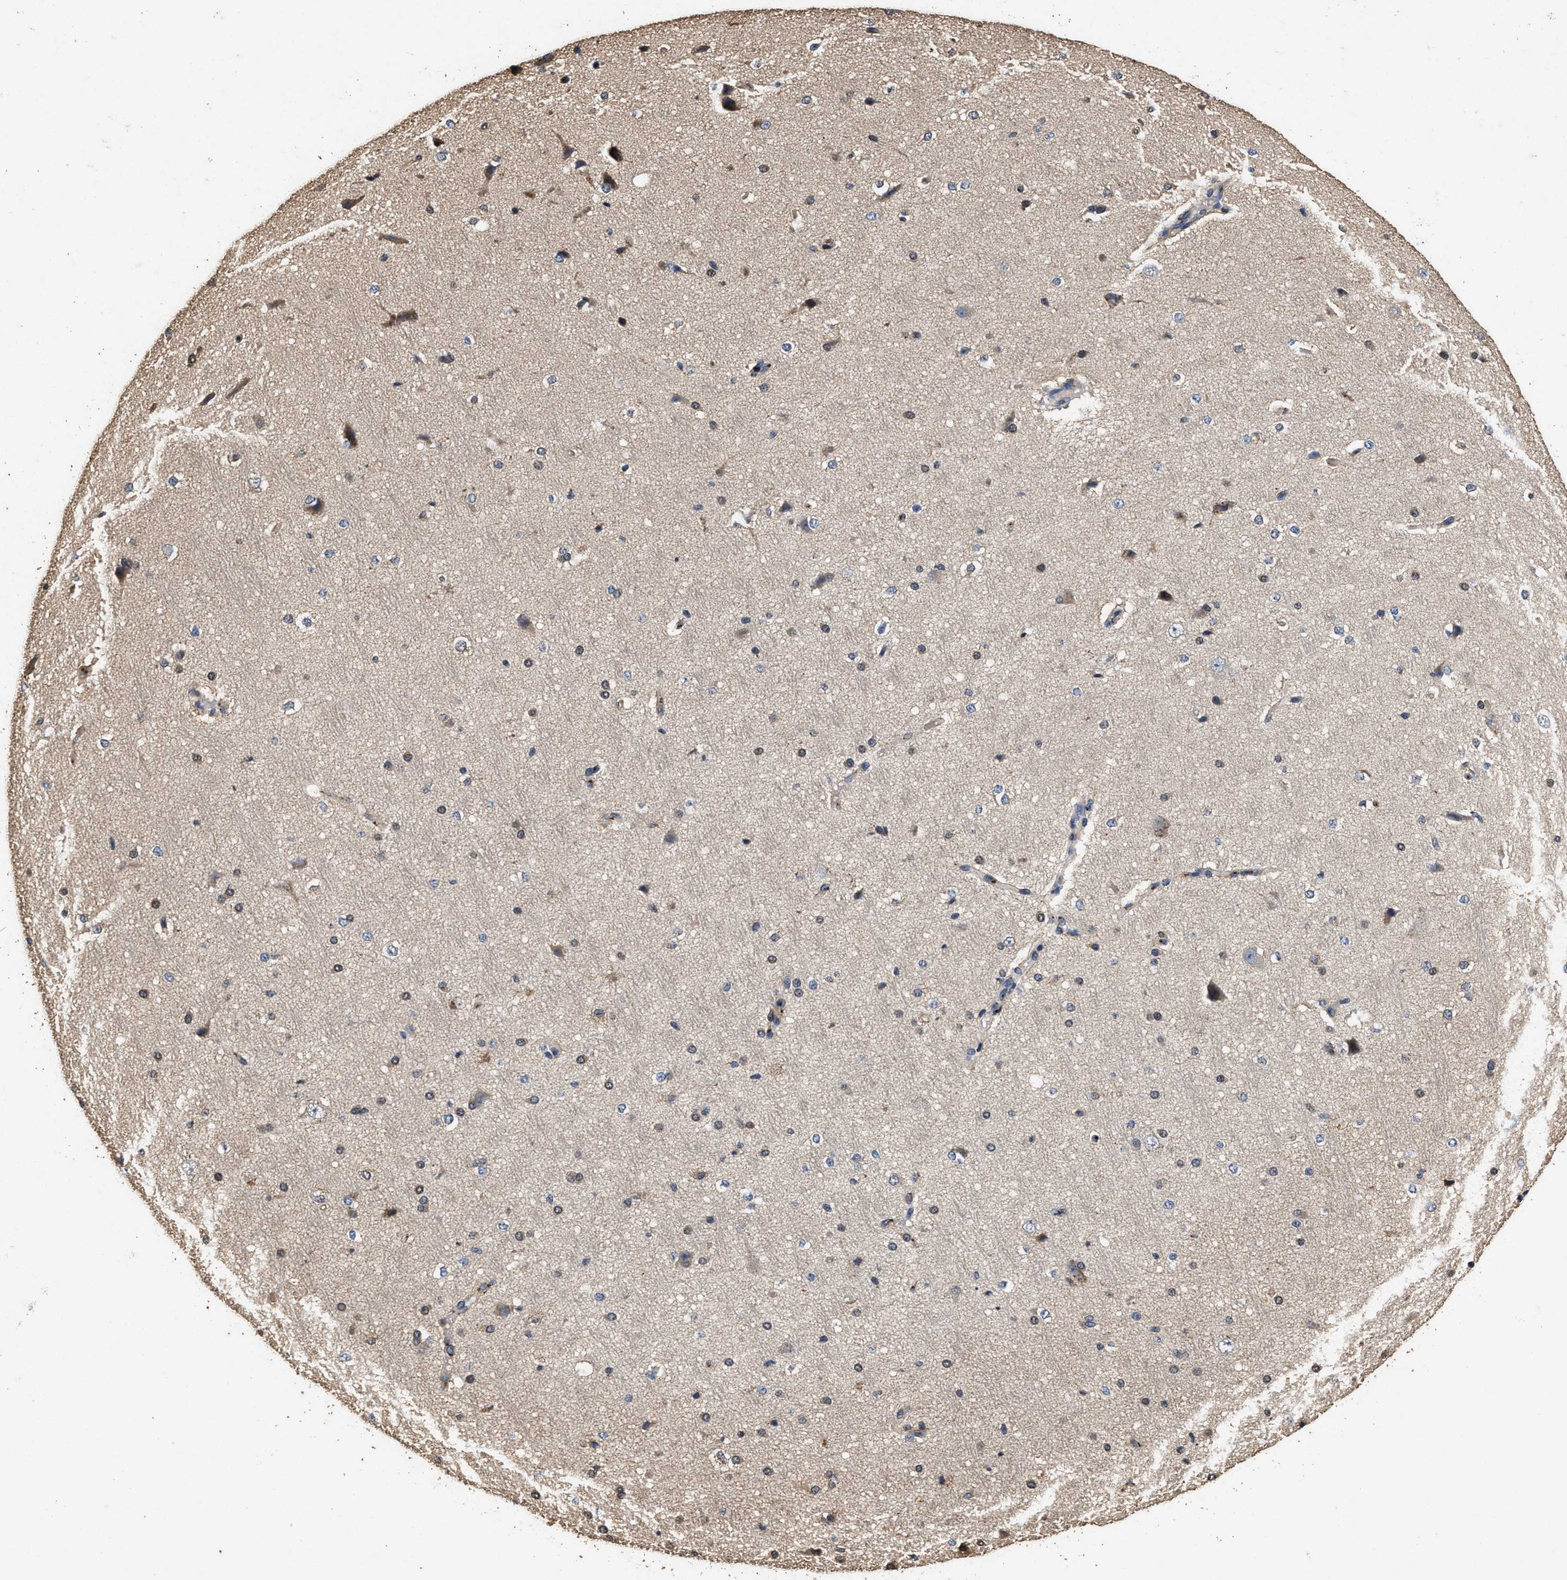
{"staining": {"intensity": "weak", "quantity": ">75%", "location": "cytoplasmic/membranous"}, "tissue": "cerebral cortex", "cell_type": "Endothelial cells", "image_type": "normal", "snomed": [{"axis": "morphology", "description": "Normal tissue, NOS"}, {"axis": "morphology", "description": "Developmental malformation"}, {"axis": "topography", "description": "Cerebral cortex"}], "caption": "Immunohistochemical staining of normal cerebral cortex reveals low levels of weak cytoplasmic/membranous positivity in approximately >75% of endothelial cells.", "gene": "TPST2", "patient": {"sex": "female", "age": 30}}